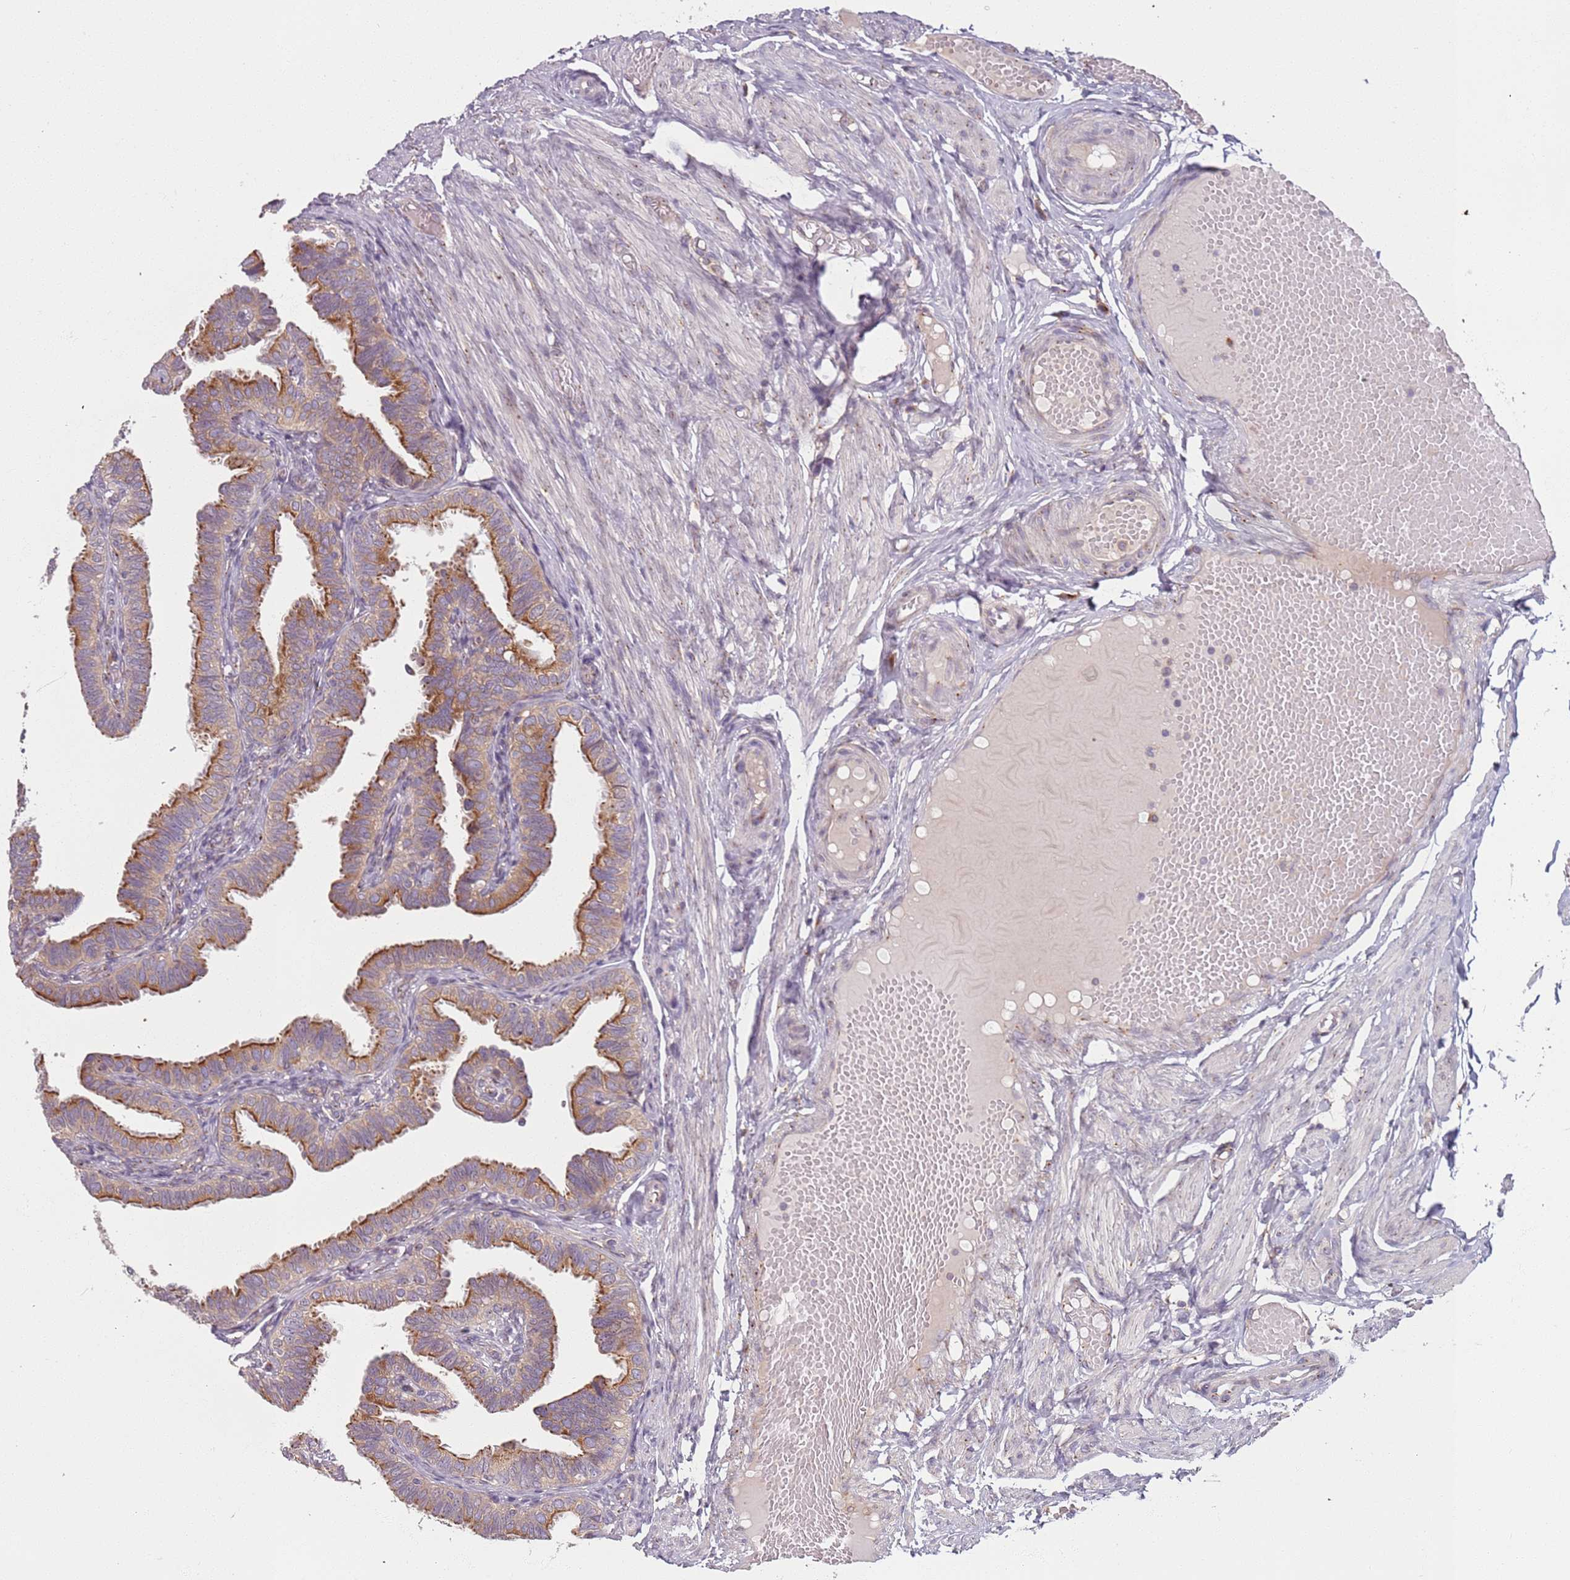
{"staining": {"intensity": "strong", "quantity": "25%-75%", "location": "cytoplasmic/membranous"}, "tissue": "fallopian tube", "cell_type": "Glandular cells", "image_type": "normal", "snomed": [{"axis": "morphology", "description": "Normal tissue, NOS"}, {"axis": "topography", "description": "Fallopian tube"}], "caption": "An immunohistochemistry (IHC) photomicrograph of benign tissue is shown. Protein staining in brown highlights strong cytoplasmic/membranous positivity in fallopian tube within glandular cells.", "gene": "AKTIP", "patient": {"sex": "female", "age": 39}}